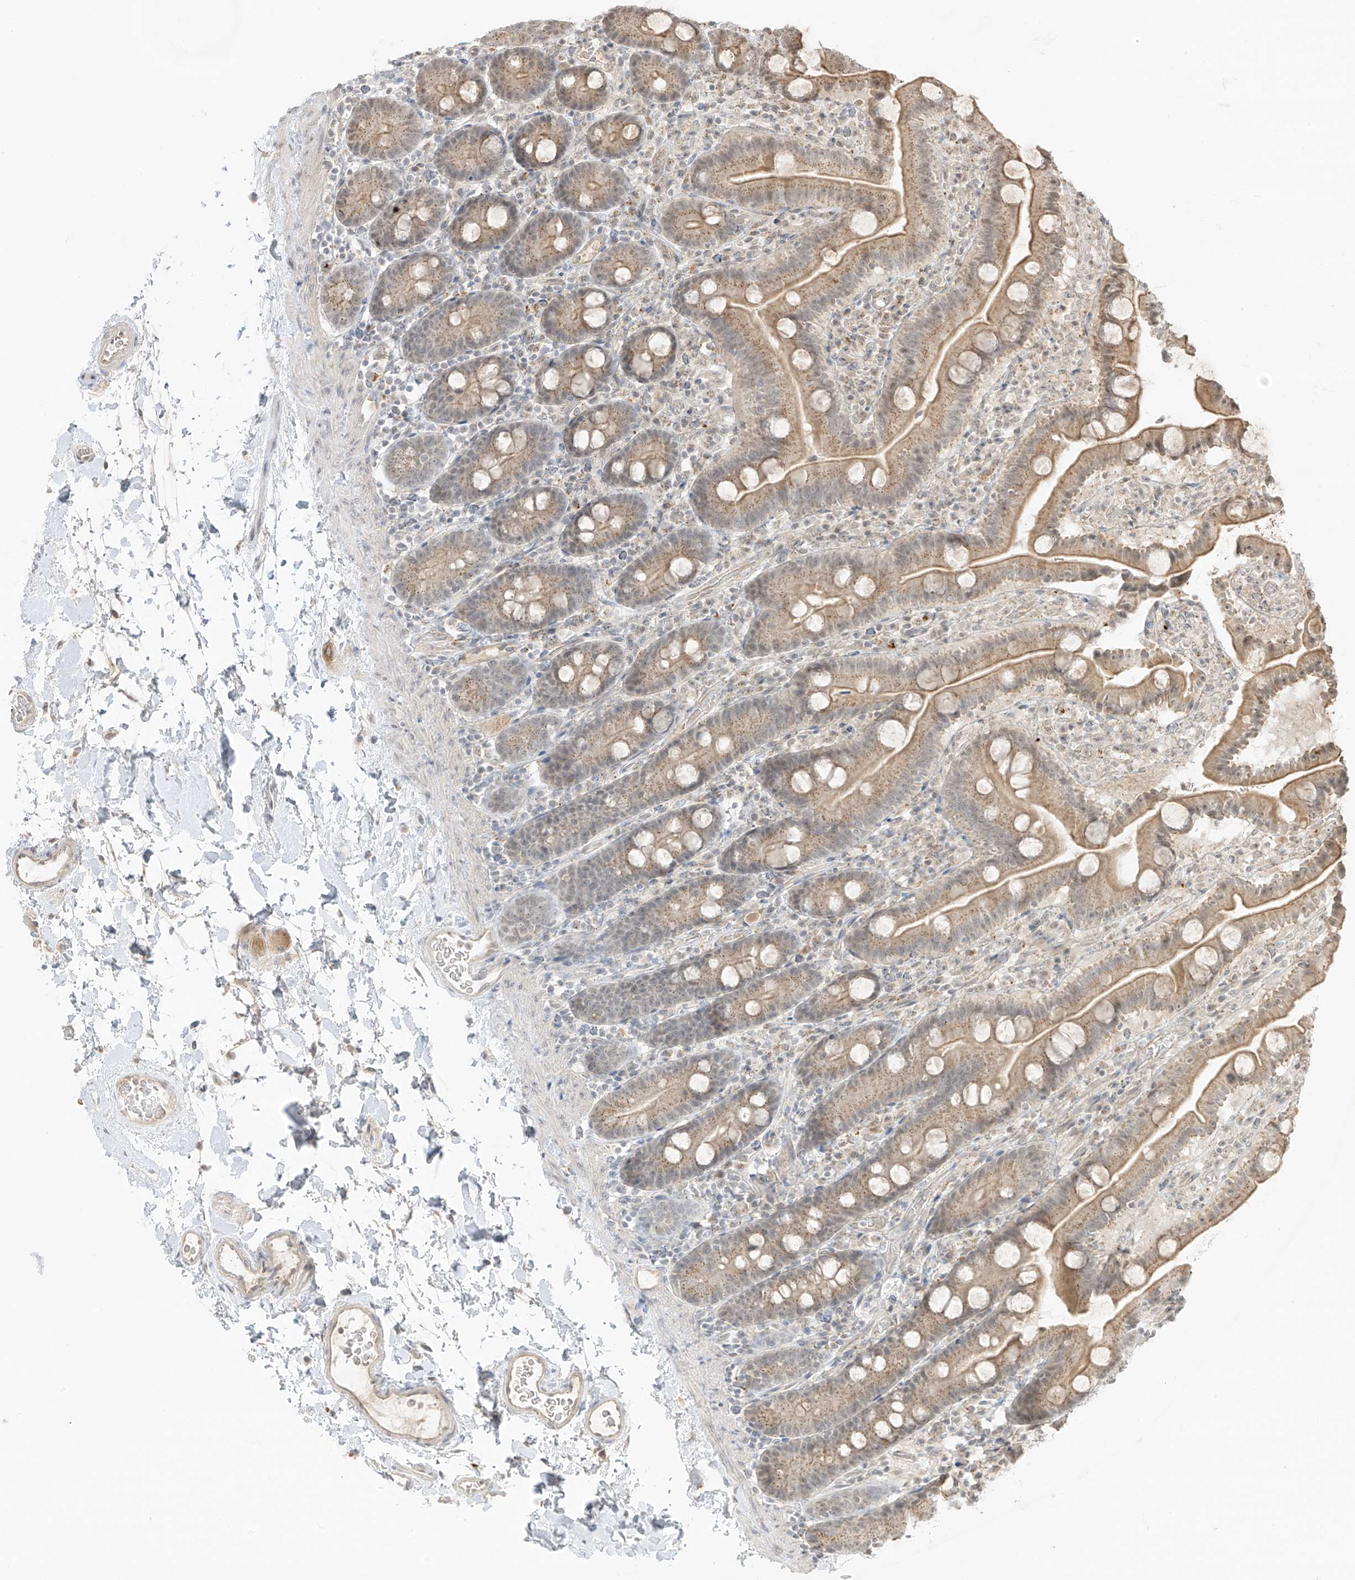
{"staining": {"intensity": "moderate", "quantity": "25%-75%", "location": "cytoplasmic/membranous"}, "tissue": "duodenum", "cell_type": "Glandular cells", "image_type": "normal", "snomed": [{"axis": "morphology", "description": "Normal tissue, NOS"}, {"axis": "topography", "description": "Duodenum"}], "caption": "High-magnification brightfield microscopy of benign duodenum stained with DAB (brown) and counterstained with hematoxylin (blue). glandular cells exhibit moderate cytoplasmic/membranous positivity is seen in about25%-75% of cells. The protein of interest is stained brown, and the nuclei are stained in blue (DAB IHC with brightfield microscopy, high magnification).", "gene": "N4BP3", "patient": {"sex": "male", "age": 55}}